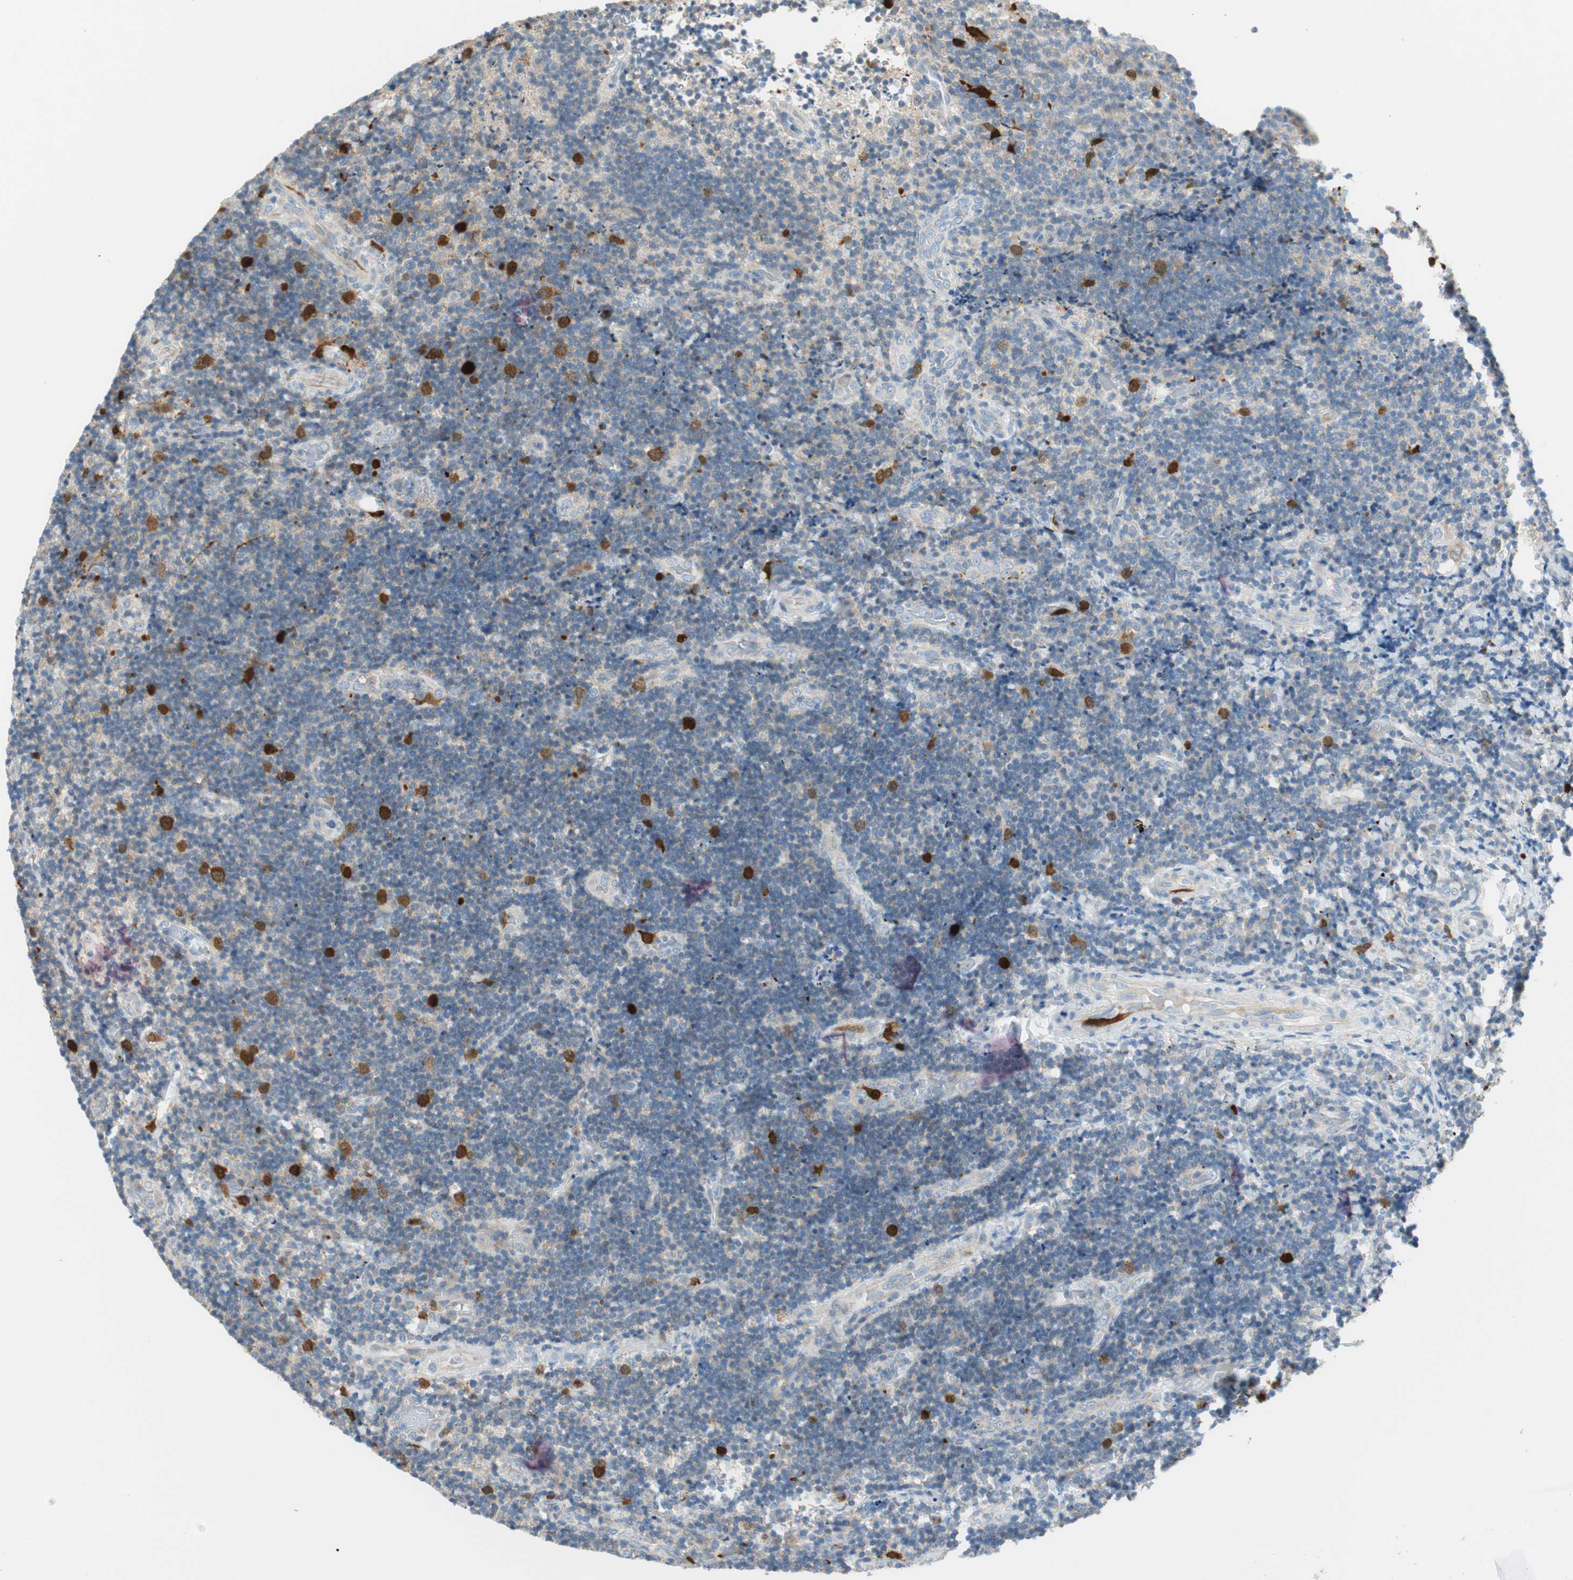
{"staining": {"intensity": "strong", "quantity": "<25%", "location": "cytoplasmic/membranous,nuclear"}, "tissue": "lymphoma", "cell_type": "Tumor cells", "image_type": "cancer", "snomed": [{"axis": "morphology", "description": "Malignant lymphoma, non-Hodgkin's type, High grade"}, {"axis": "topography", "description": "Tonsil"}], "caption": "An immunohistochemistry histopathology image of neoplastic tissue is shown. Protein staining in brown shows strong cytoplasmic/membranous and nuclear positivity in lymphoma within tumor cells. (DAB (3,3'-diaminobenzidine) IHC, brown staining for protein, blue staining for nuclei).", "gene": "PTTG1", "patient": {"sex": "female", "age": 36}}